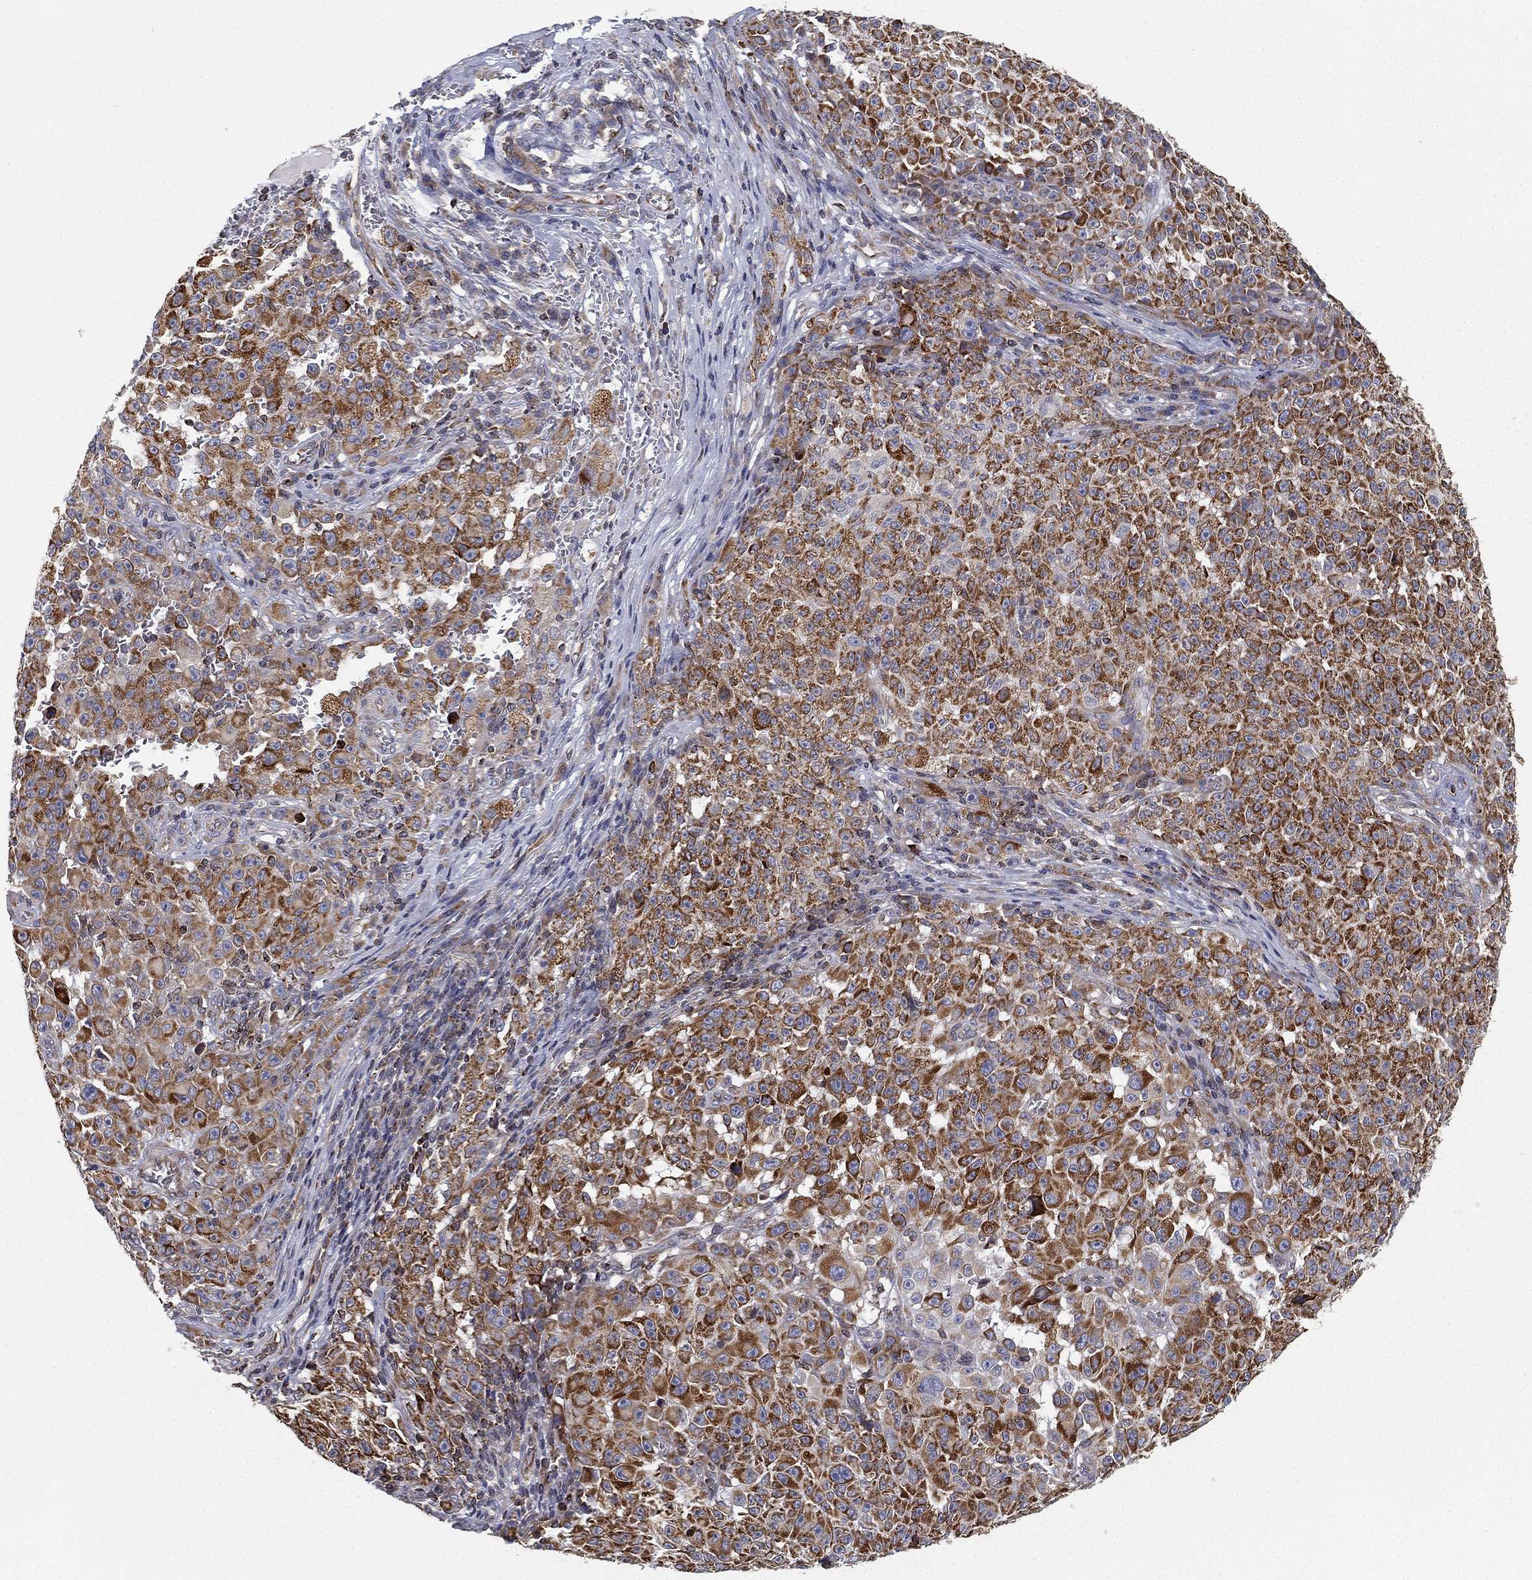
{"staining": {"intensity": "strong", "quantity": "25%-75%", "location": "cytoplasmic/membranous"}, "tissue": "melanoma", "cell_type": "Tumor cells", "image_type": "cancer", "snomed": [{"axis": "morphology", "description": "Malignant melanoma, NOS"}, {"axis": "topography", "description": "Skin"}], "caption": "Melanoma stained for a protein displays strong cytoplasmic/membranous positivity in tumor cells. The staining is performed using DAB brown chromogen to label protein expression. The nuclei are counter-stained blue using hematoxylin.", "gene": "CYB5B", "patient": {"sex": "female", "age": 82}}